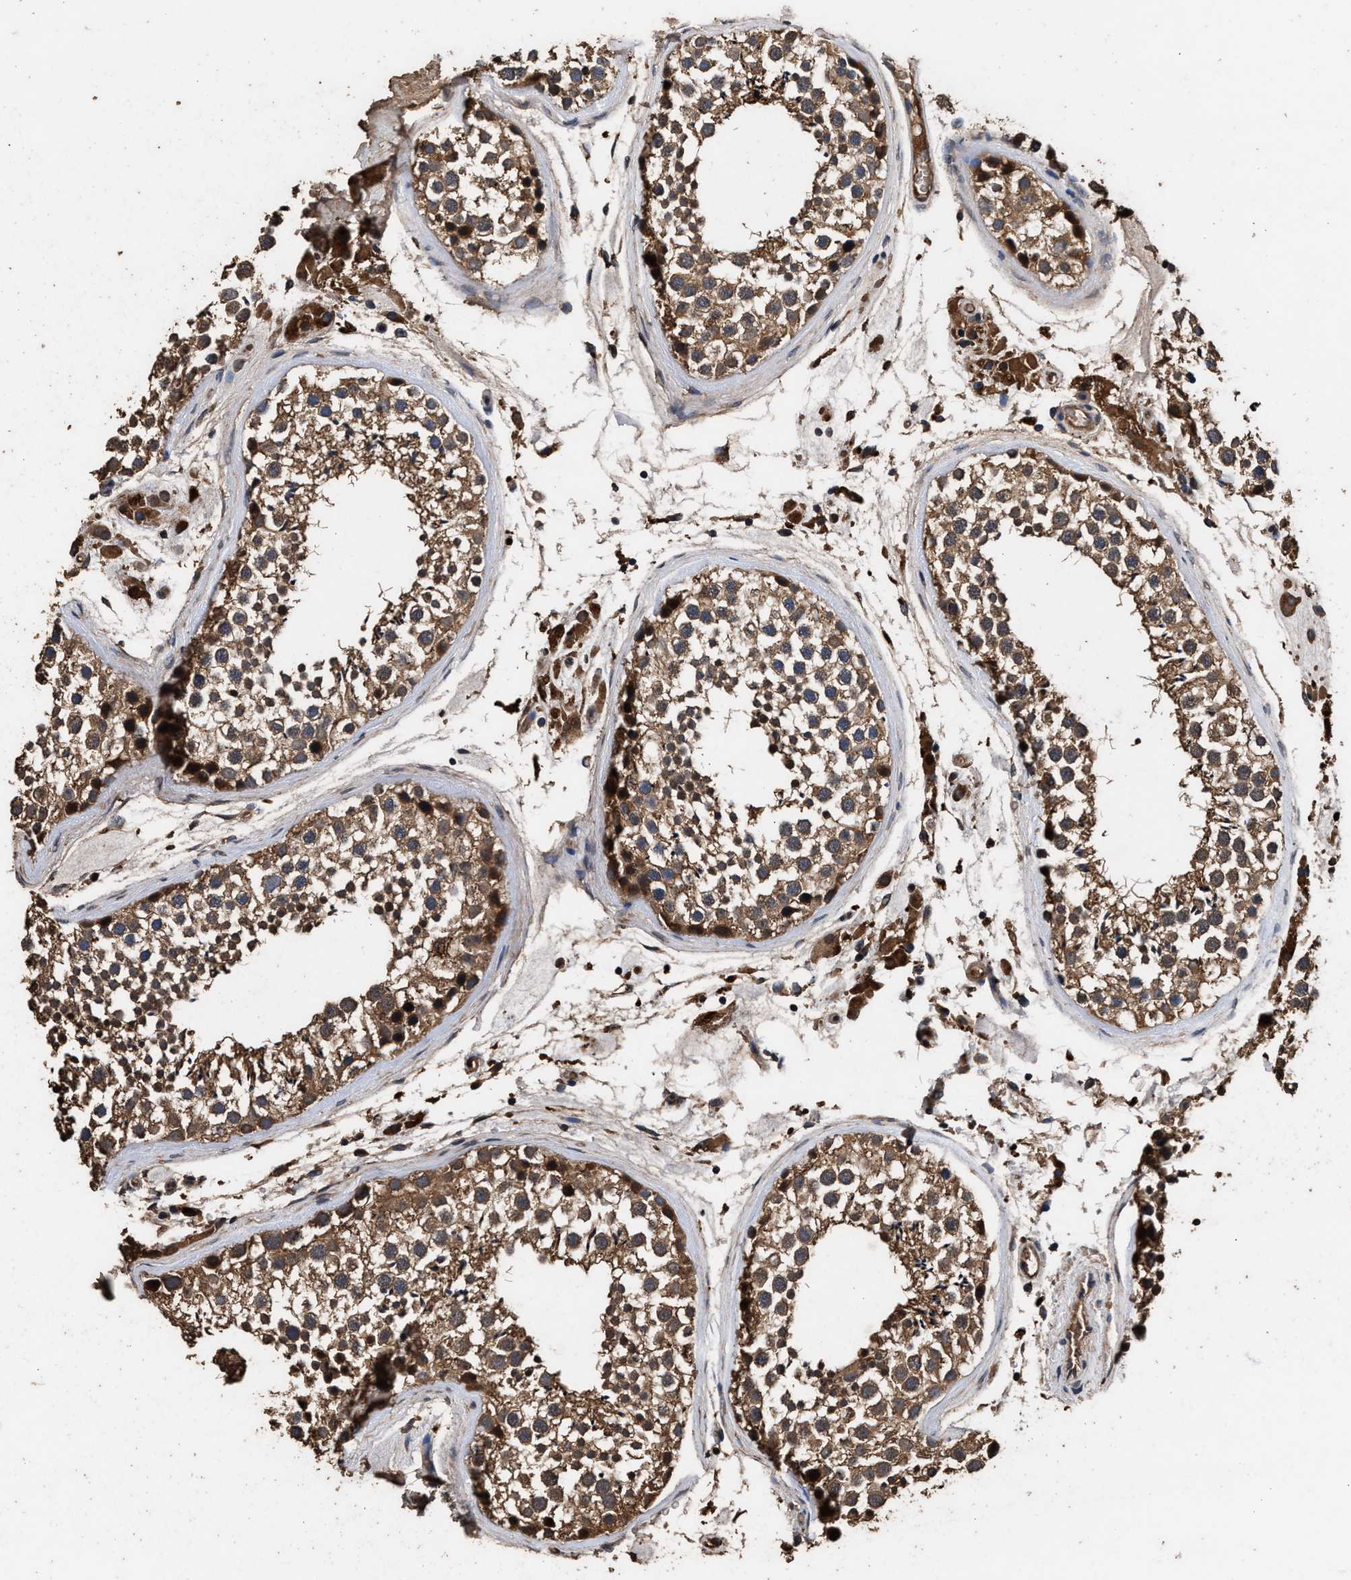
{"staining": {"intensity": "strong", "quantity": ">75%", "location": "cytoplasmic/membranous"}, "tissue": "testis", "cell_type": "Cells in seminiferous ducts", "image_type": "normal", "snomed": [{"axis": "morphology", "description": "Normal tissue, NOS"}, {"axis": "topography", "description": "Testis"}], "caption": "Protein analysis of normal testis shows strong cytoplasmic/membranous positivity in approximately >75% of cells in seminiferous ducts.", "gene": "ENSG00000286112", "patient": {"sex": "male", "age": 46}}